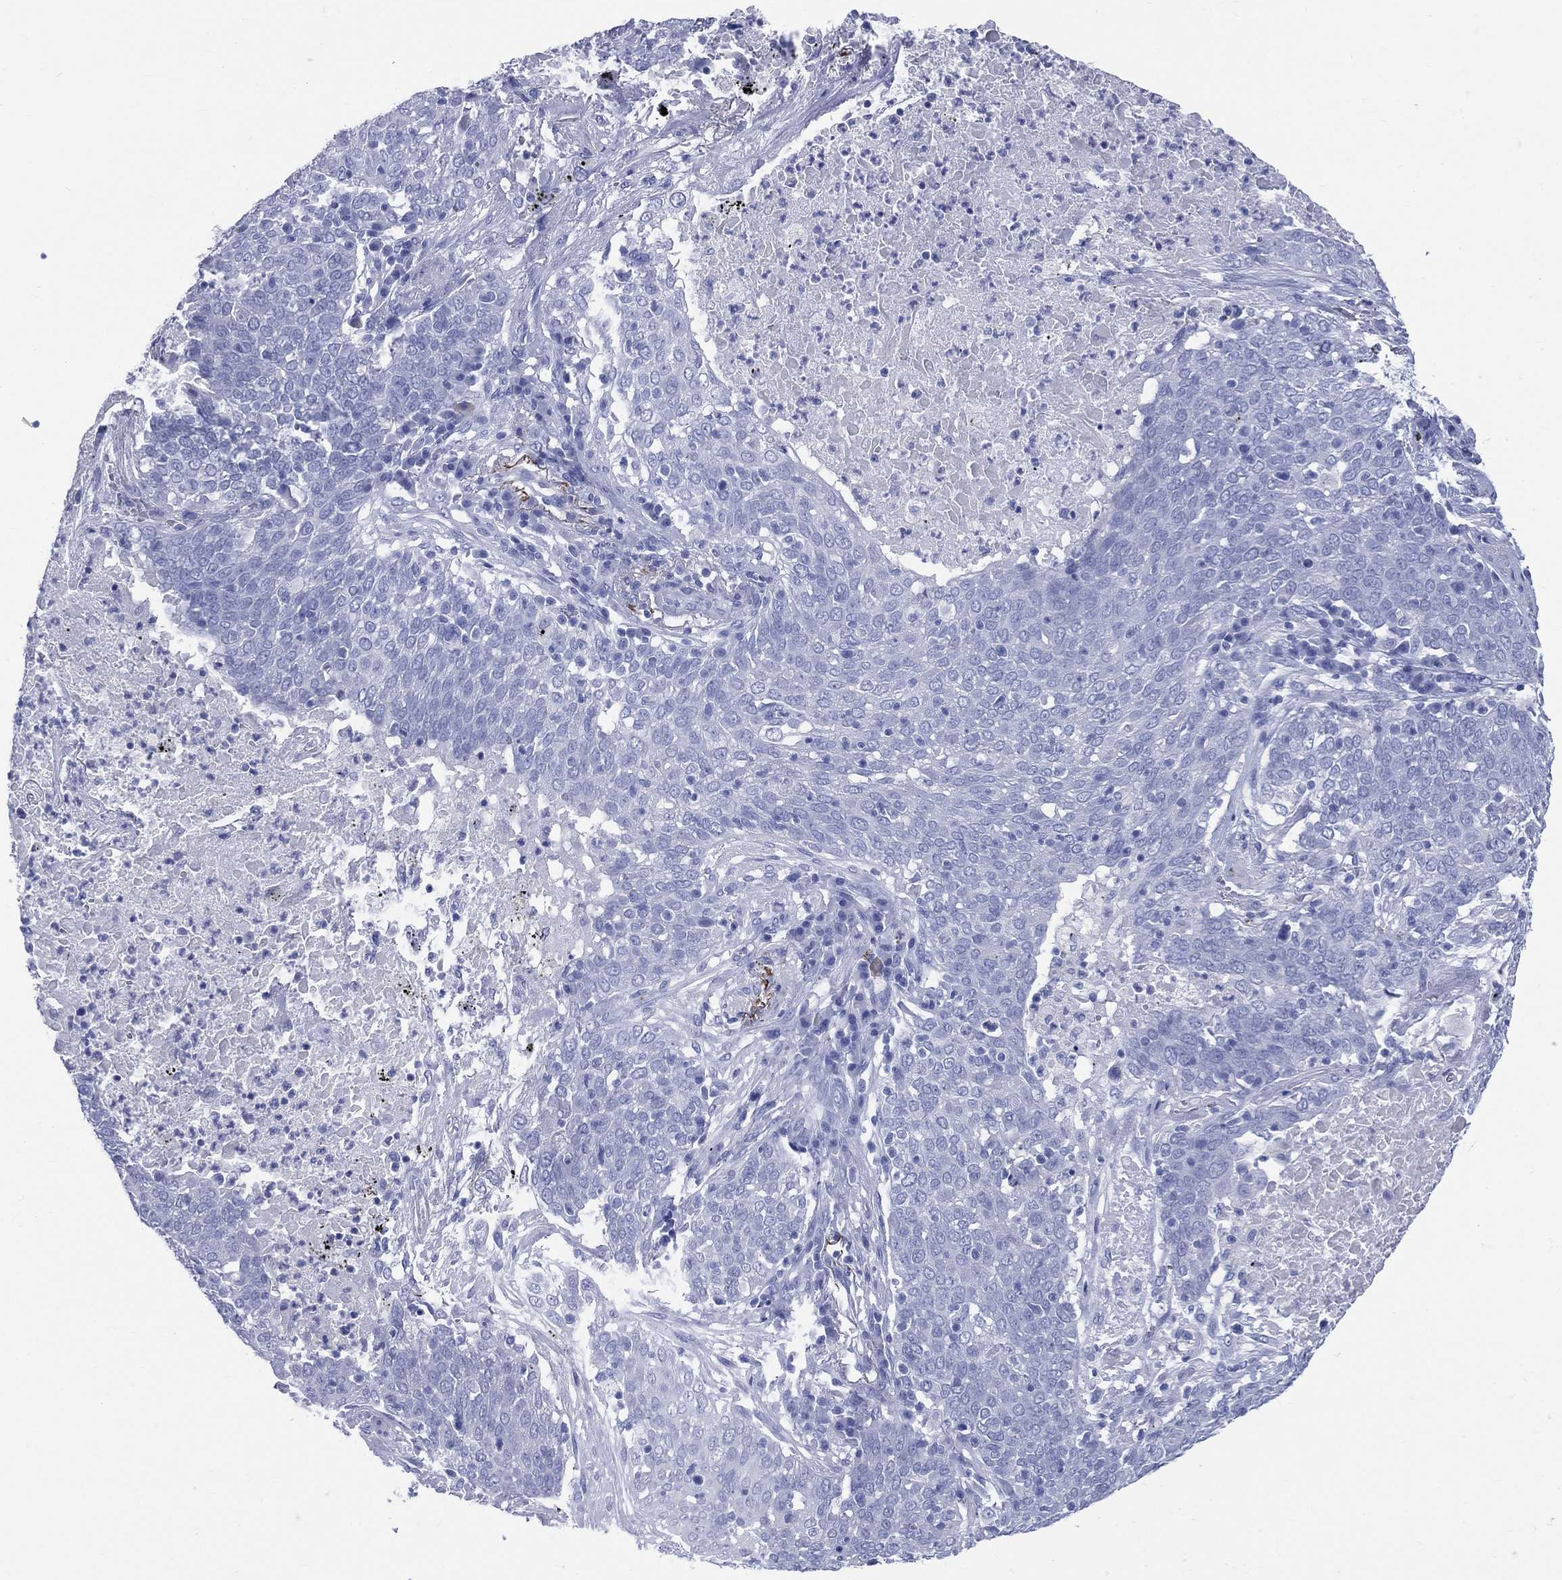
{"staining": {"intensity": "negative", "quantity": "none", "location": "none"}, "tissue": "lung cancer", "cell_type": "Tumor cells", "image_type": "cancer", "snomed": [{"axis": "morphology", "description": "Squamous cell carcinoma, NOS"}, {"axis": "topography", "description": "Lung"}], "caption": "IHC photomicrograph of neoplastic tissue: human lung squamous cell carcinoma stained with DAB displays no significant protein positivity in tumor cells.", "gene": "SYP", "patient": {"sex": "male", "age": 82}}